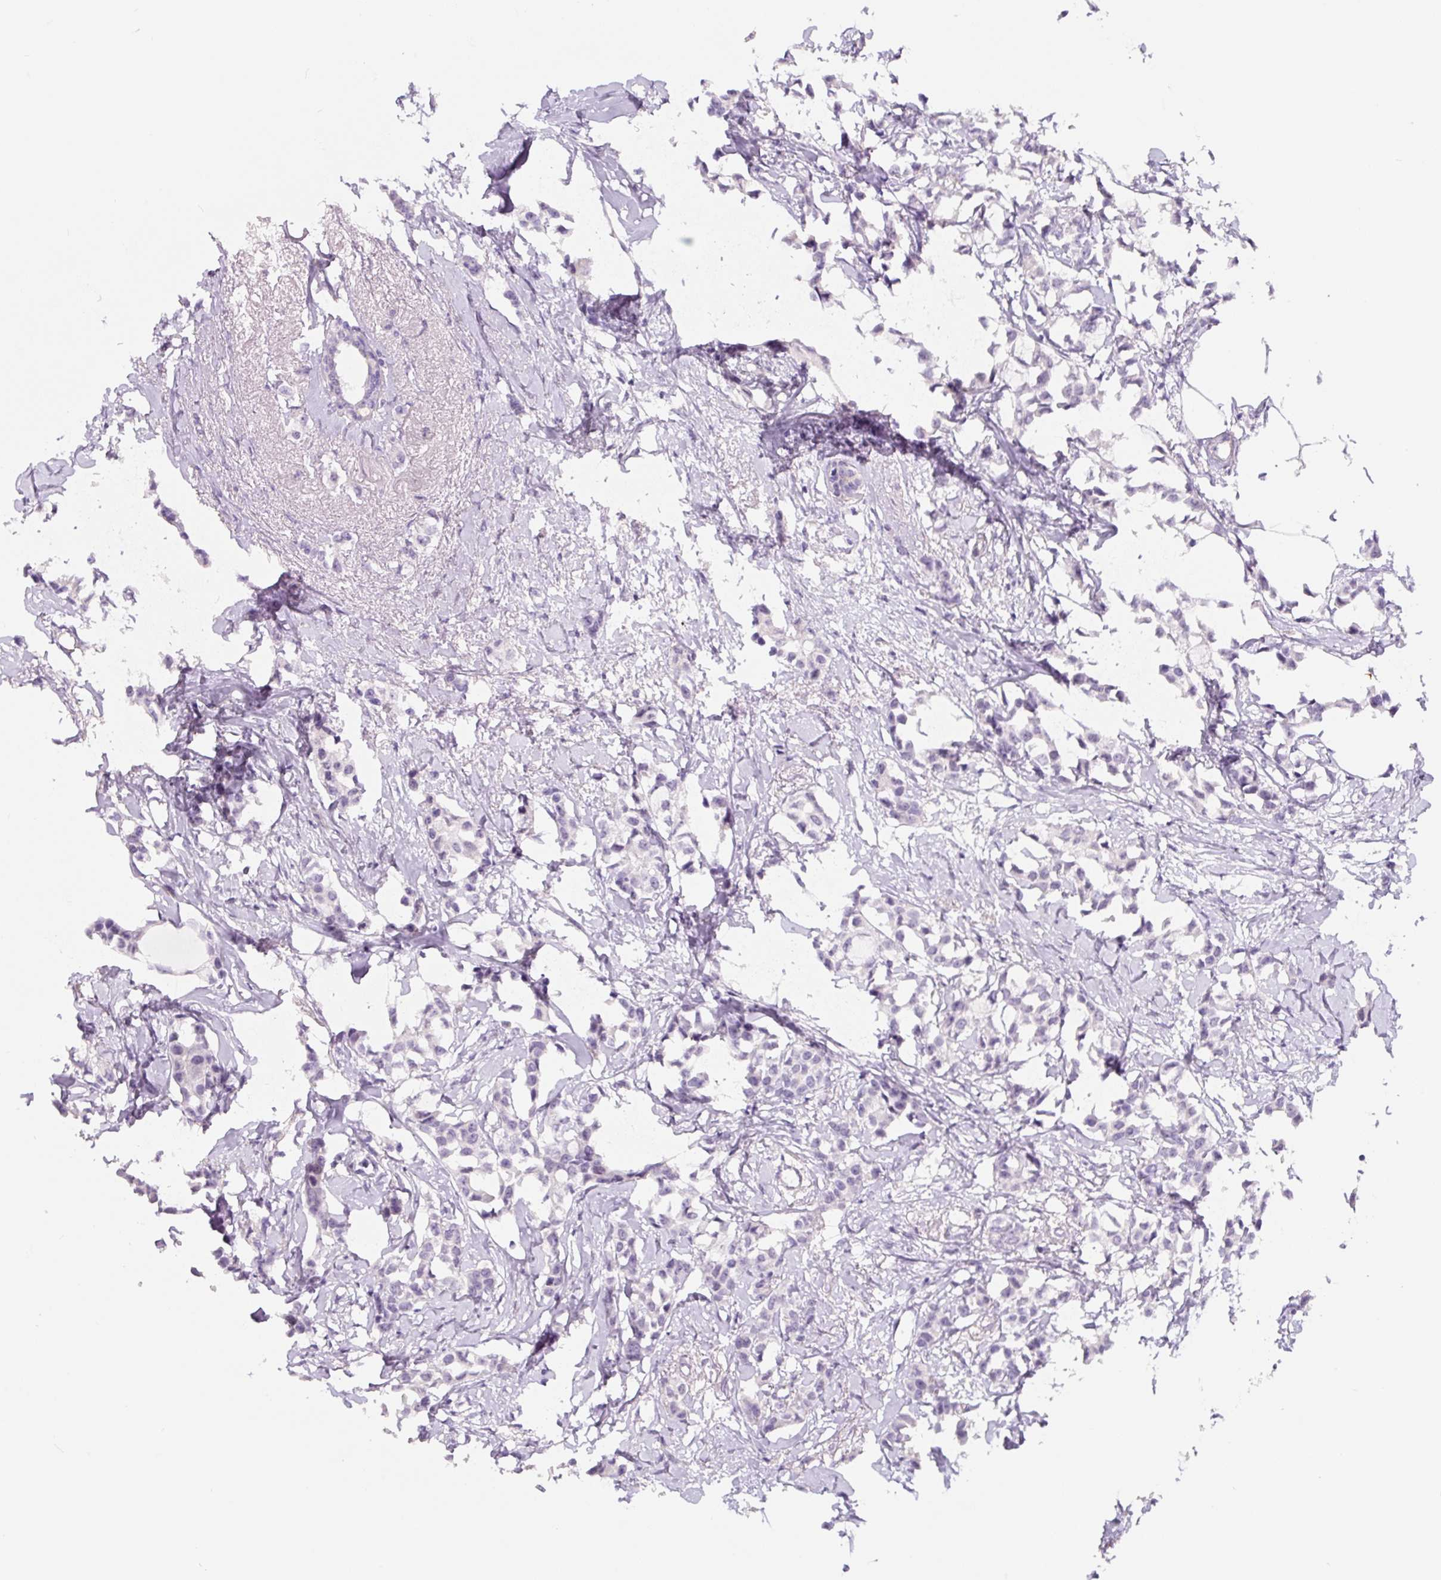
{"staining": {"intensity": "negative", "quantity": "none", "location": "none"}, "tissue": "breast cancer", "cell_type": "Tumor cells", "image_type": "cancer", "snomed": [{"axis": "morphology", "description": "Duct carcinoma"}, {"axis": "topography", "description": "Breast"}], "caption": "Immunohistochemical staining of breast cancer exhibits no significant expression in tumor cells.", "gene": "CCL25", "patient": {"sex": "female", "age": 73}}